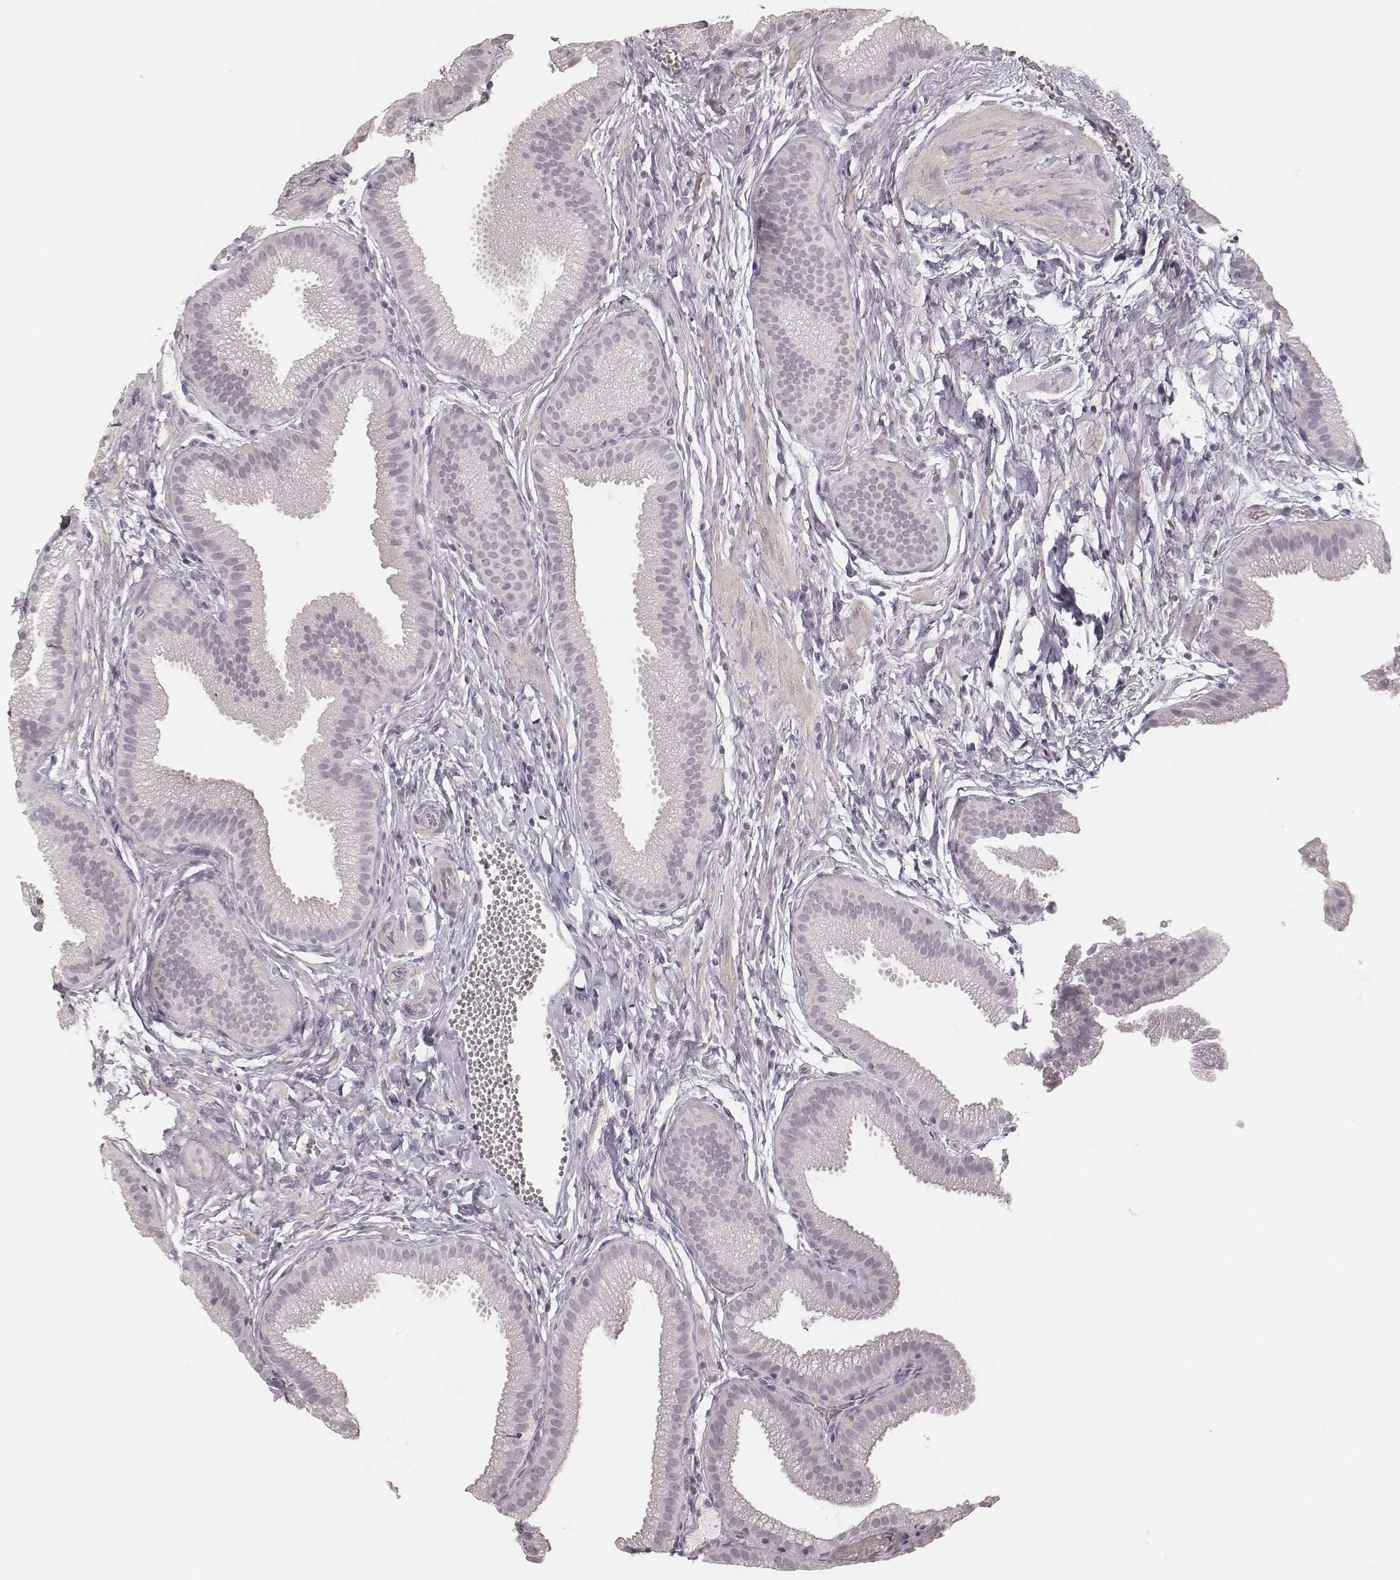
{"staining": {"intensity": "negative", "quantity": "none", "location": "none"}, "tissue": "gallbladder", "cell_type": "Glandular cells", "image_type": "normal", "snomed": [{"axis": "morphology", "description": "Normal tissue, NOS"}, {"axis": "topography", "description": "Gallbladder"}], "caption": "IHC image of normal gallbladder: human gallbladder stained with DAB shows no significant protein expression in glandular cells. Nuclei are stained in blue.", "gene": "MSX1", "patient": {"sex": "female", "age": 63}}